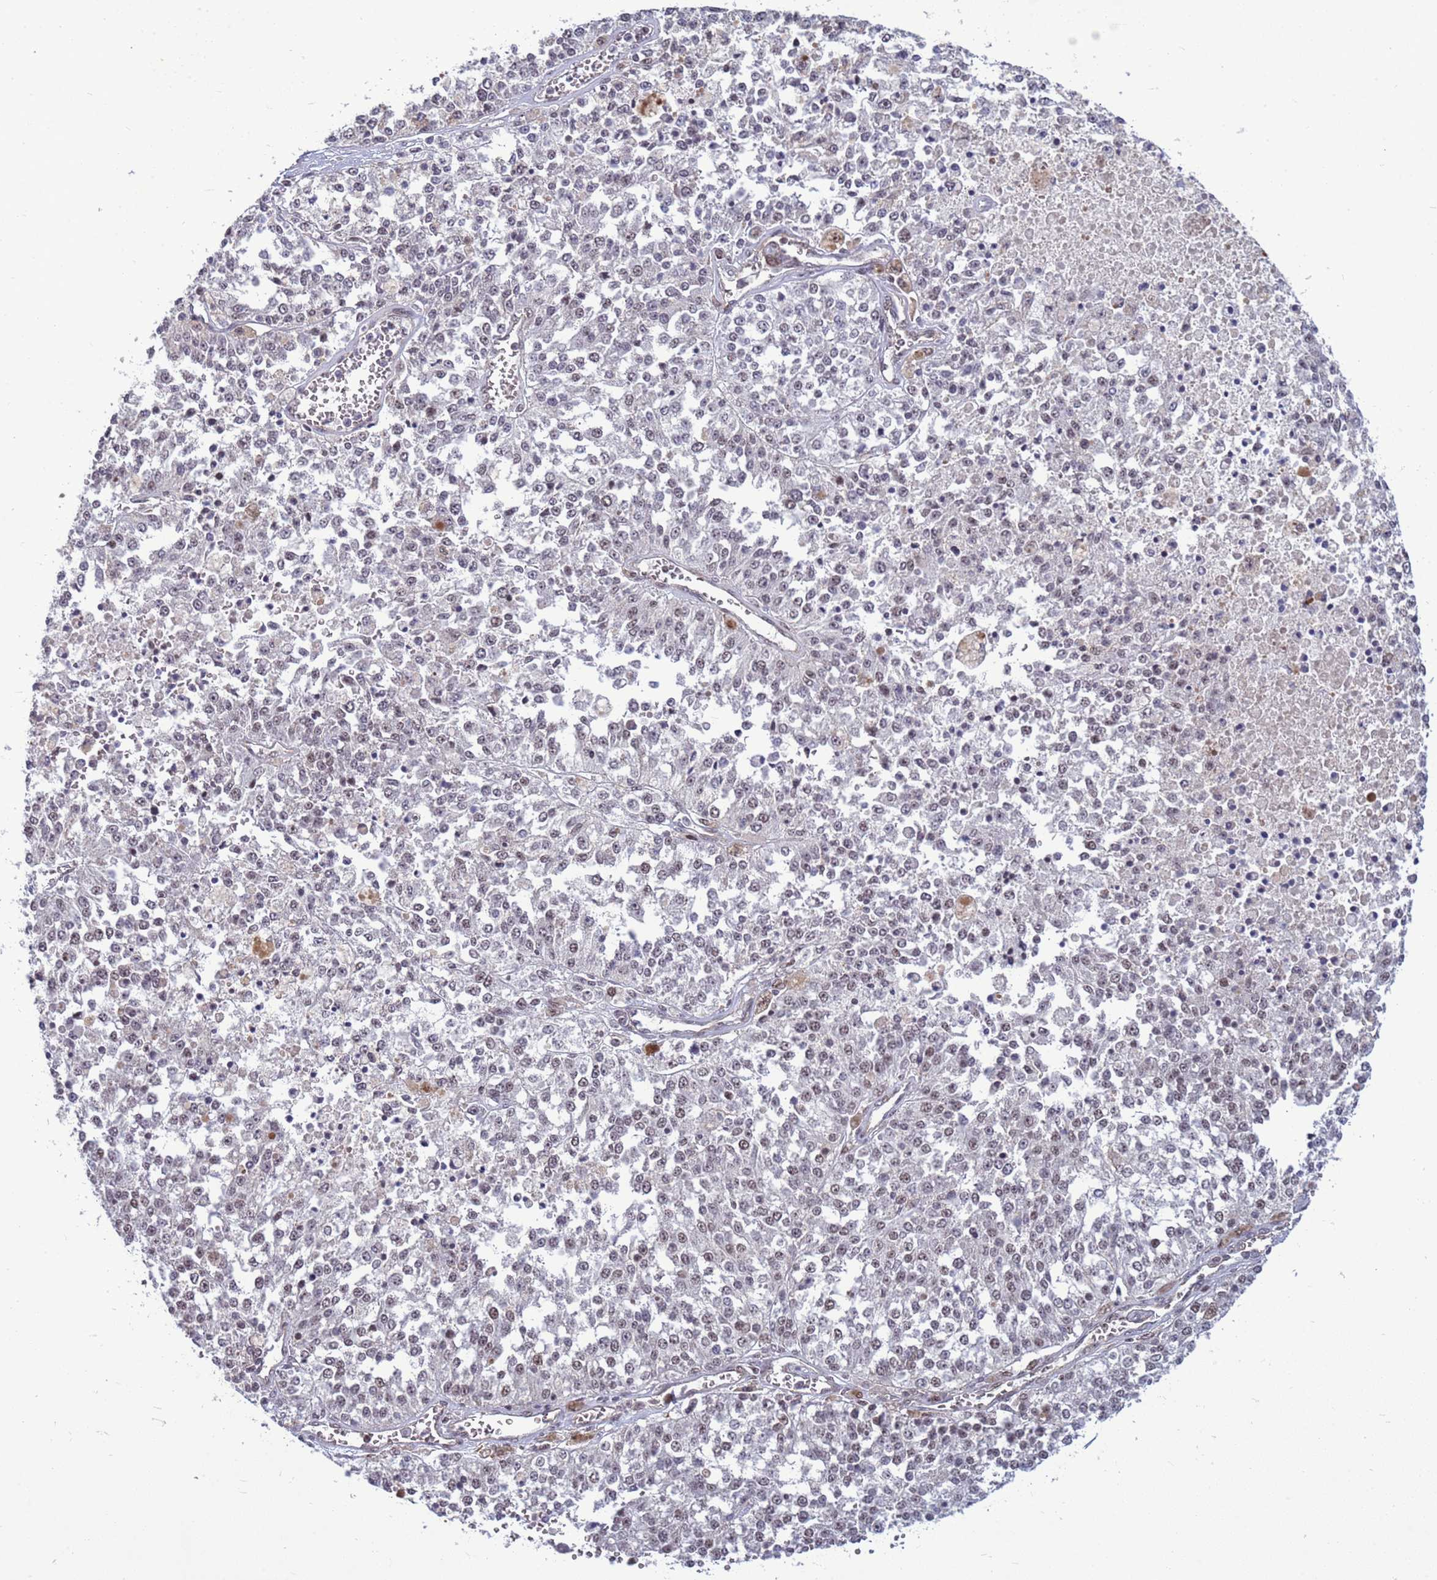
{"staining": {"intensity": "moderate", "quantity": "<25%", "location": "nuclear"}, "tissue": "melanoma", "cell_type": "Tumor cells", "image_type": "cancer", "snomed": [{"axis": "morphology", "description": "Malignant melanoma, NOS"}, {"axis": "topography", "description": "Skin"}], "caption": "Immunohistochemistry (IHC) of human melanoma shows low levels of moderate nuclear positivity in about <25% of tumor cells.", "gene": "NSL1", "patient": {"sex": "female", "age": 64}}